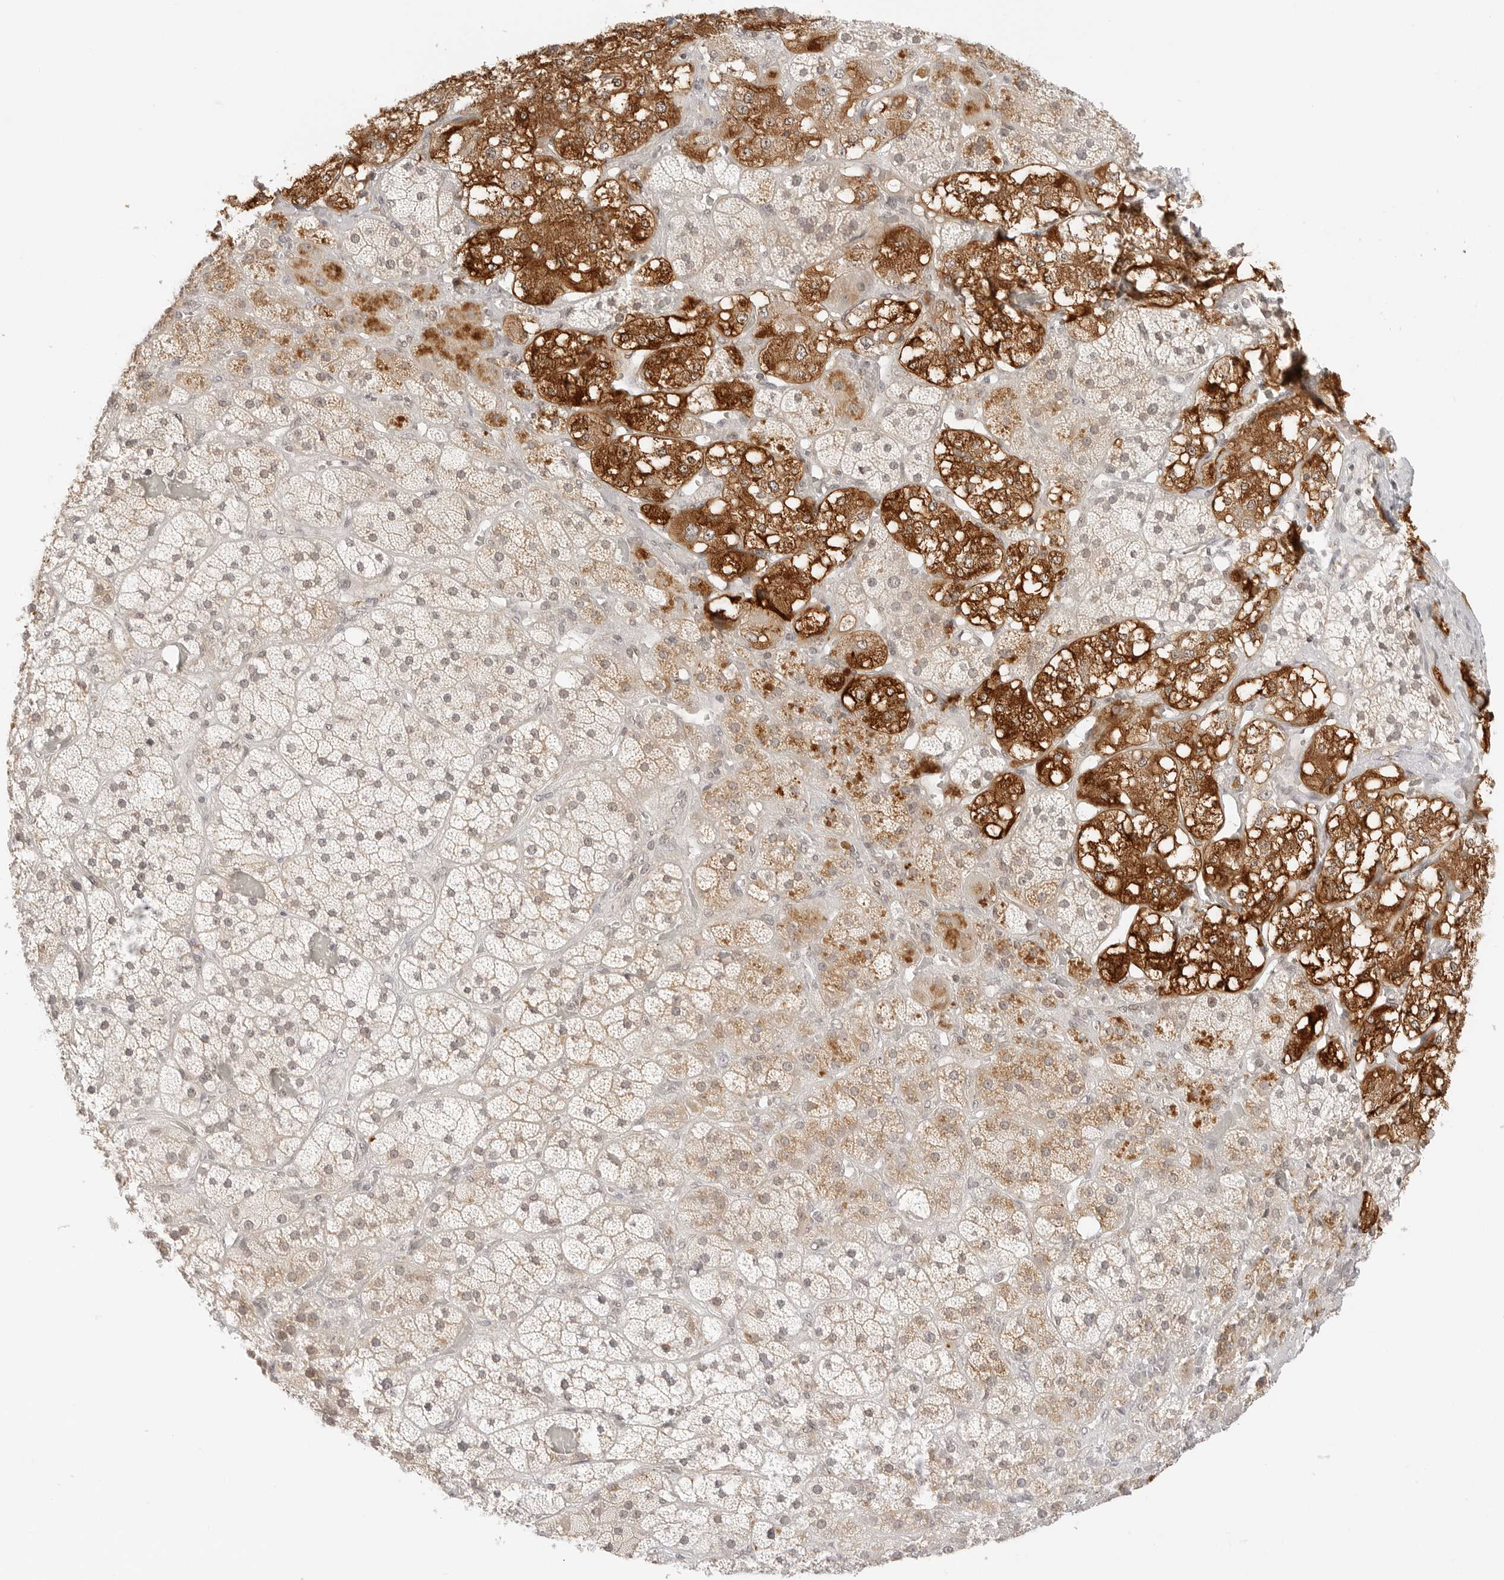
{"staining": {"intensity": "strong", "quantity": "<25%", "location": "cytoplasmic/membranous,nuclear"}, "tissue": "adrenal gland", "cell_type": "Glandular cells", "image_type": "normal", "snomed": [{"axis": "morphology", "description": "Normal tissue, NOS"}, {"axis": "topography", "description": "Adrenal gland"}], "caption": "Glandular cells exhibit medium levels of strong cytoplasmic/membranous,nuclear expression in approximately <25% of cells in normal adrenal gland.", "gene": "SEPTIN4", "patient": {"sex": "male", "age": 57}}